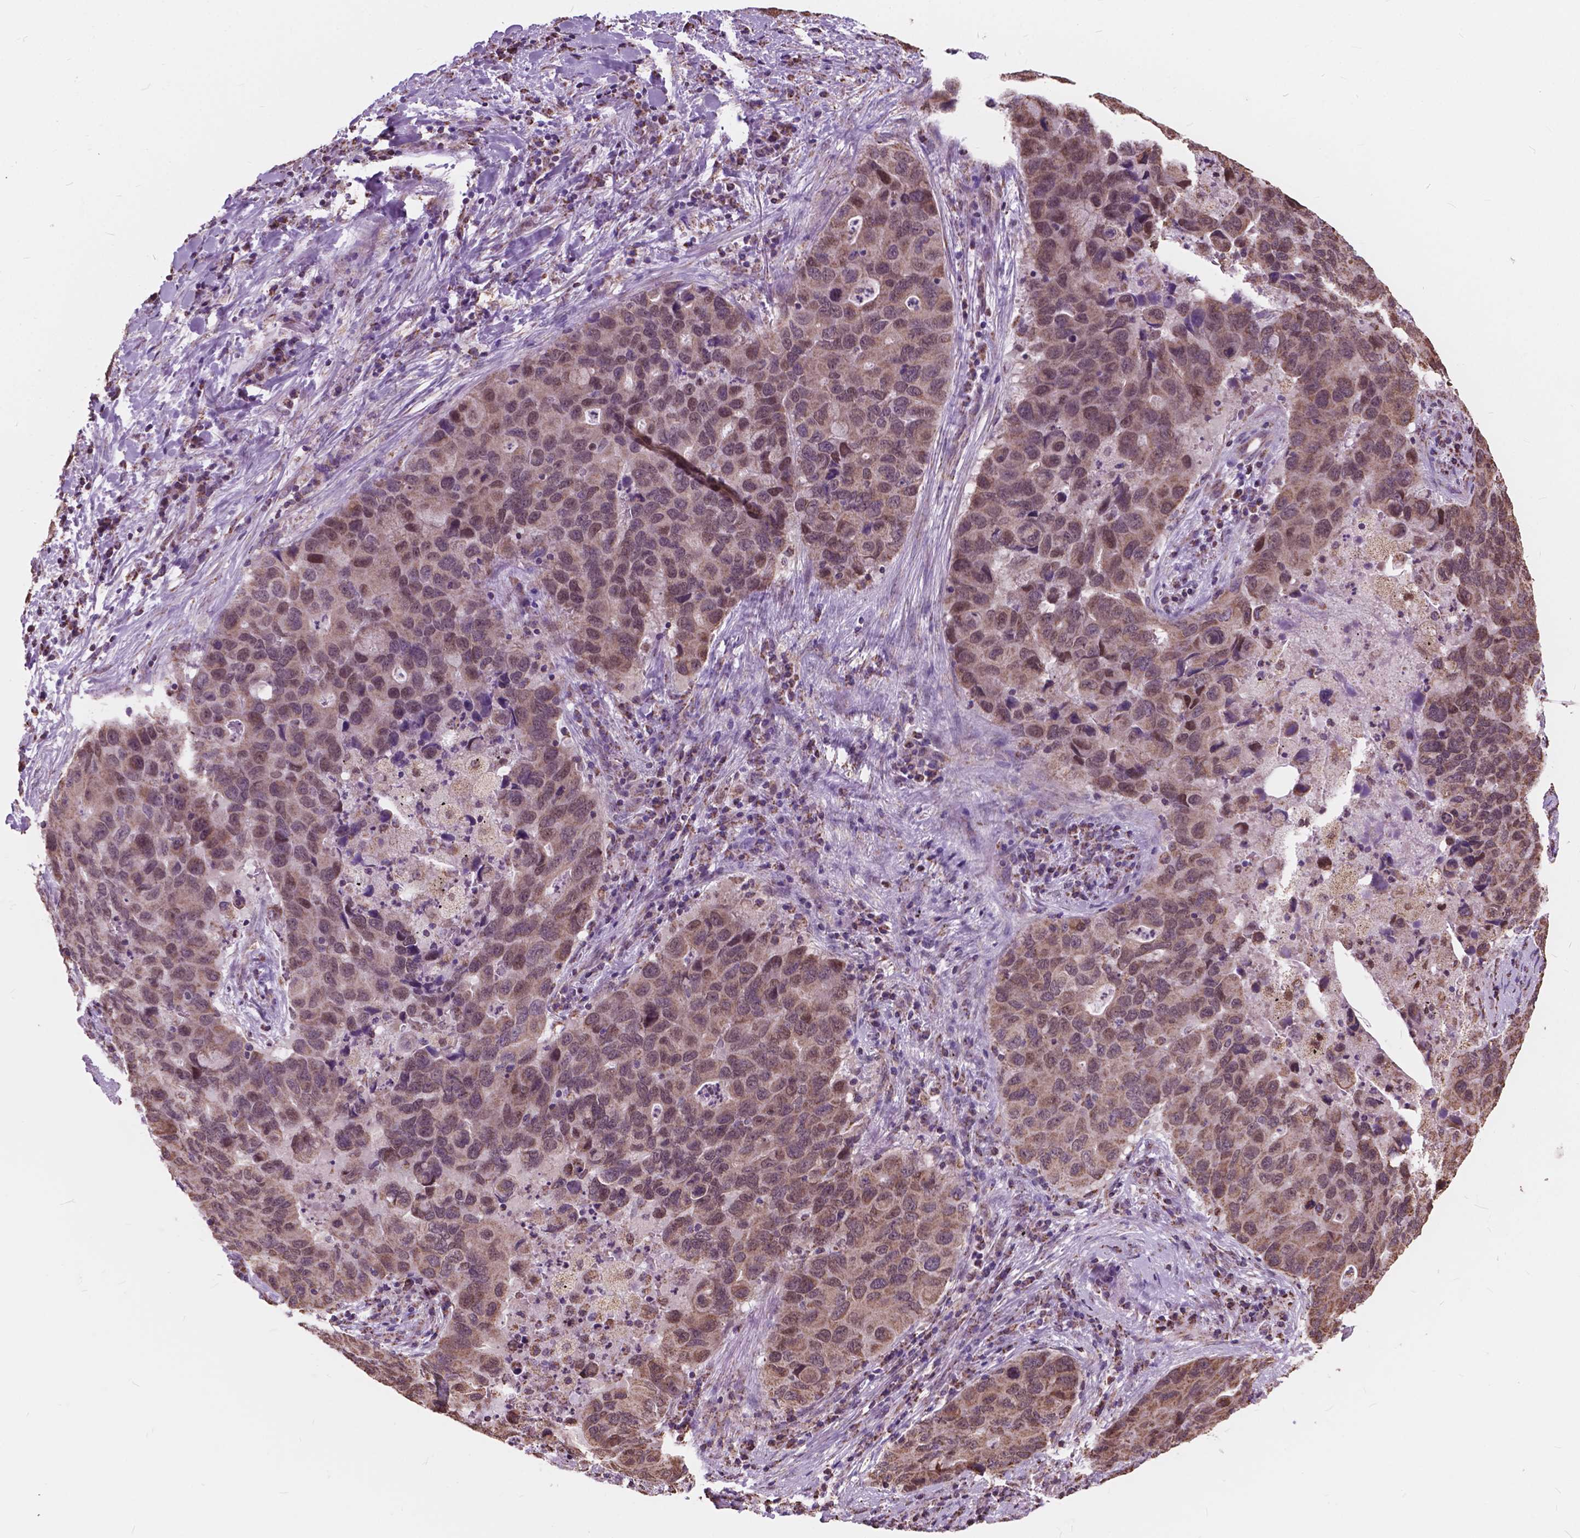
{"staining": {"intensity": "moderate", "quantity": ">75%", "location": "cytoplasmic/membranous,nuclear"}, "tissue": "lung cancer", "cell_type": "Tumor cells", "image_type": "cancer", "snomed": [{"axis": "morphology", "description": "Adenocarcinoma, NOS"}, {"axis": "morphology", "description": "Adenocarcinoma, metastatic, NOS"}, {"axis": "topography", "description": "Lymph node"}, {"axis": "topography", "description": "Lung"}], "caption": "Lung cancer was stained to show a protein in brown. There is medium levels of moderate cytoplasmic/membranous and nuclear staining in approximately >75% of tumor cells.", "gene": "SCOC", "patient": {"sex": "female", "age": 54}}